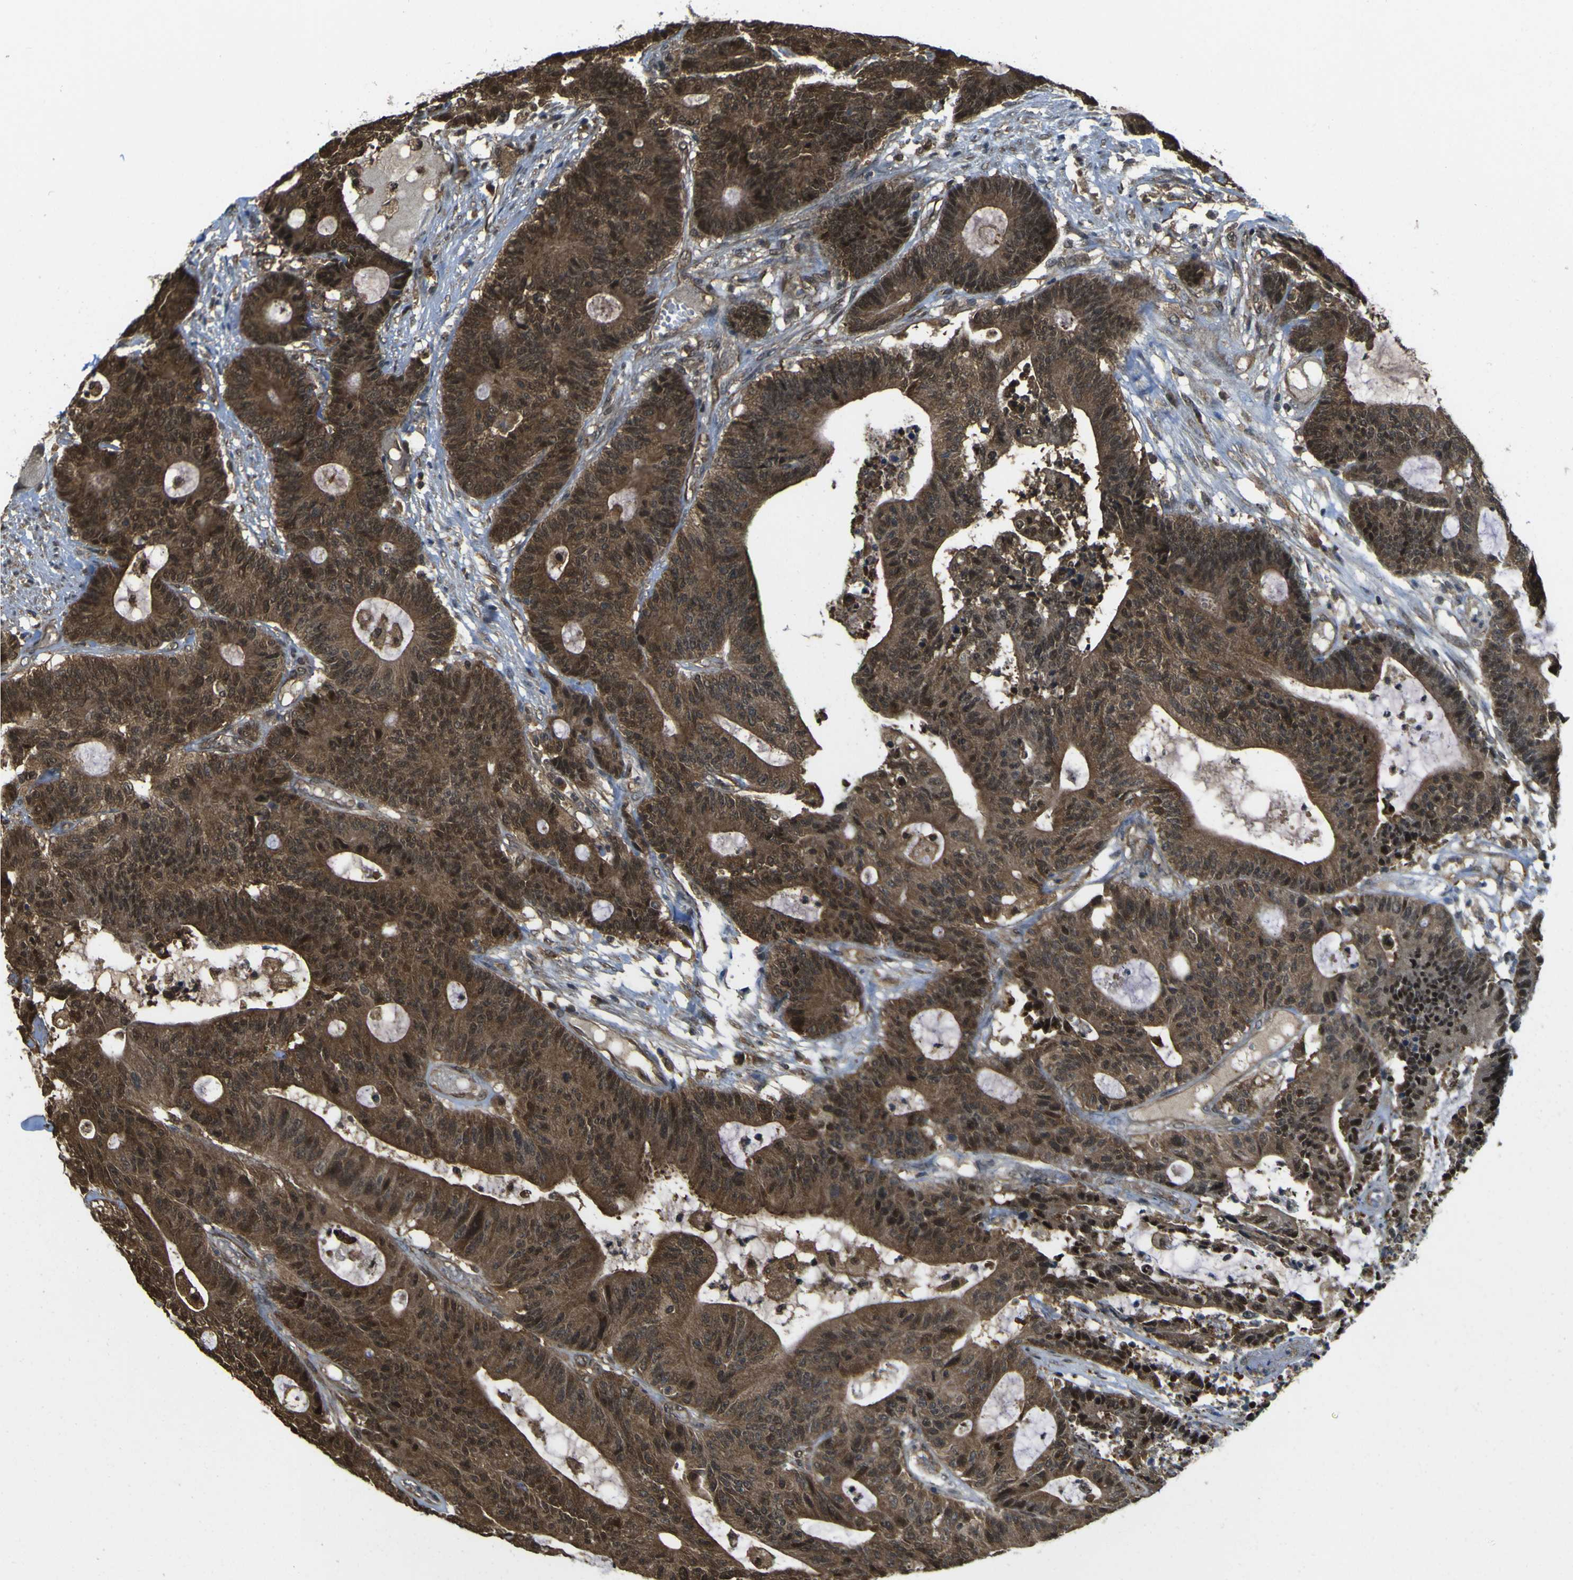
{"staining": {"intensity": "strong", "quantity": ">75%", "location": "cytoplasmic/membranous,nuclear"}, "tissue": "colorectal cancer", "cell_type": "Tumor cells", "image_type": "cancer", "snomed": [{"axis": "morphology", "description": "Adenocarcinoma, NOS"}, {"axis": "topography", "description": "Colon"}], "caption": "Colorectal adenocarcinoma stained with a protein marker demonstrates strong staining in tumor cells.", "gene": "YWHAG", "patient": {"sex": "female", "age": 84}}